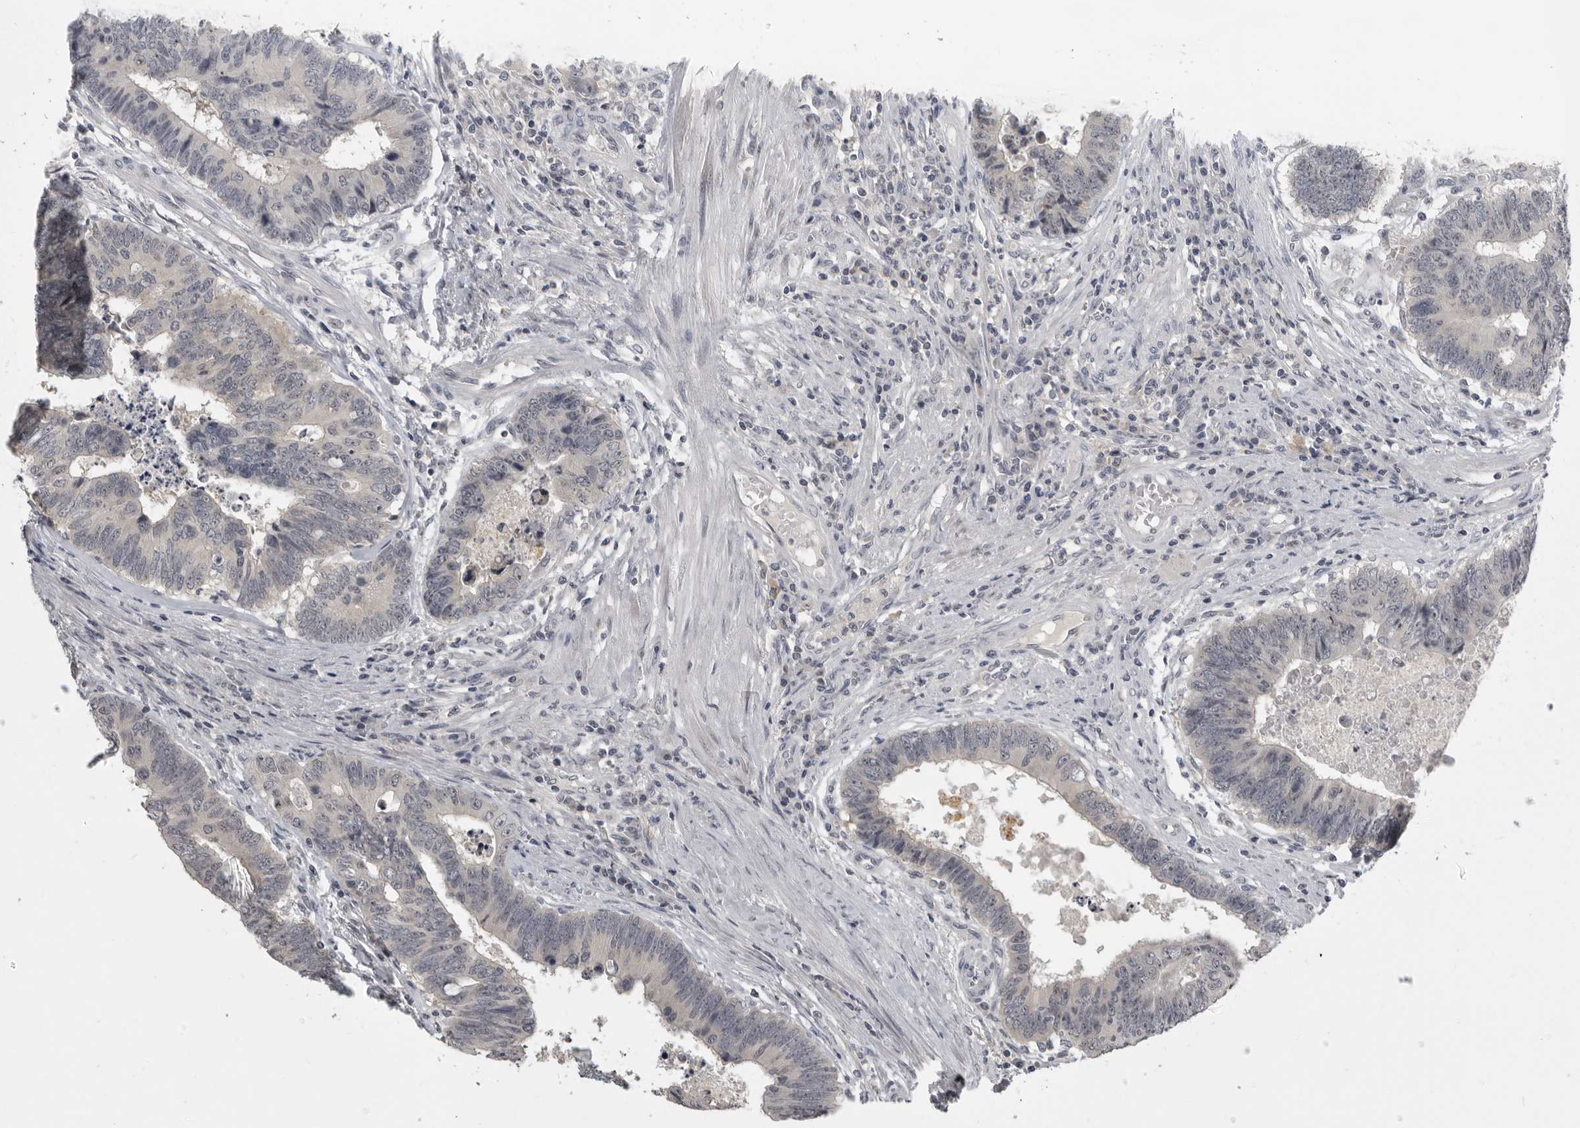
{"staining": {"intensity": "negative", "quantity": "none", "location": "none"}, "tissue": "colorectal cancer", "cell_type": "Tumor cells", "image_type": "cancer", "snomed": [{"axis": "morphology", "description": "Adenocarcinoma, NOS"}, {"axis": "topography", "description": "Rectum"}], "caption": "Immunohistochemistry of human colorectal cancer (adenocarcinoma) displays no positivity in tumor cells. (DAB (3,3'-diaminobenzidine) immunohistochemistry (IHC) visualized using brightfield microscopy, high magnification).", "gene": "MRTO4", "patient": {"sex": "male", "age": 84}}